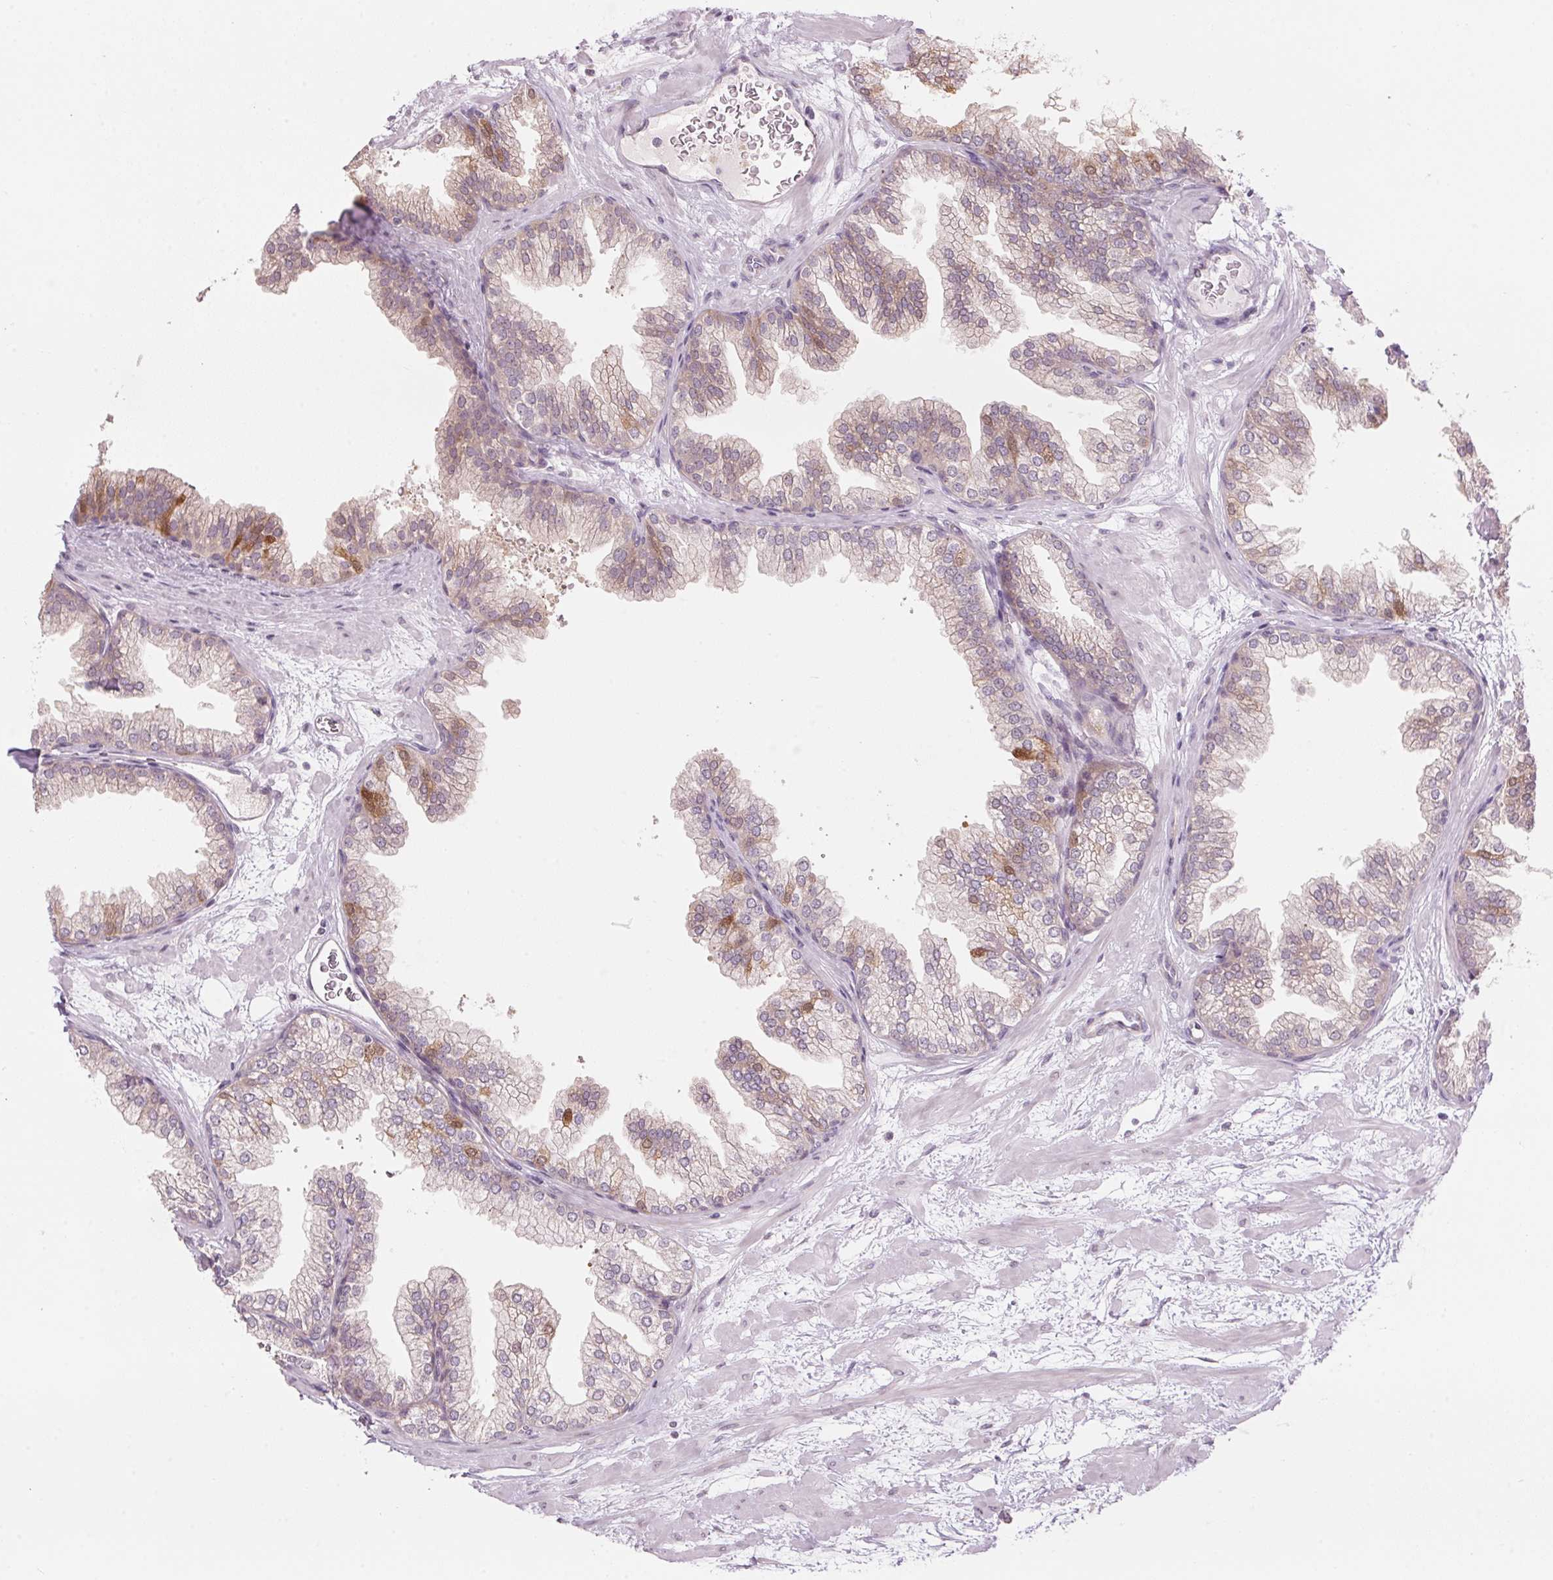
{"staining": {"intensity": "moderate", "quantity": "<25%", "location": "cytoplasmic/membranous"}, "tissue": "prostate", "cell_type": "Glandular cells", "image_type": "normal", "snomed": [{"axis": "morphology", "description": "Normal tissue, NOS"}, {"axis": "topography", "description": "Prostate"}], "caption": "Protein staining demonstrates moderate cytoplasmic/membranous positivity in about <25% of glandular cells in unremarkable prostate. (DAB IHC with brightfield microscopy, high magnification).", "gene": "GNMT", "patient": {"sex": "male", "age": 37}}